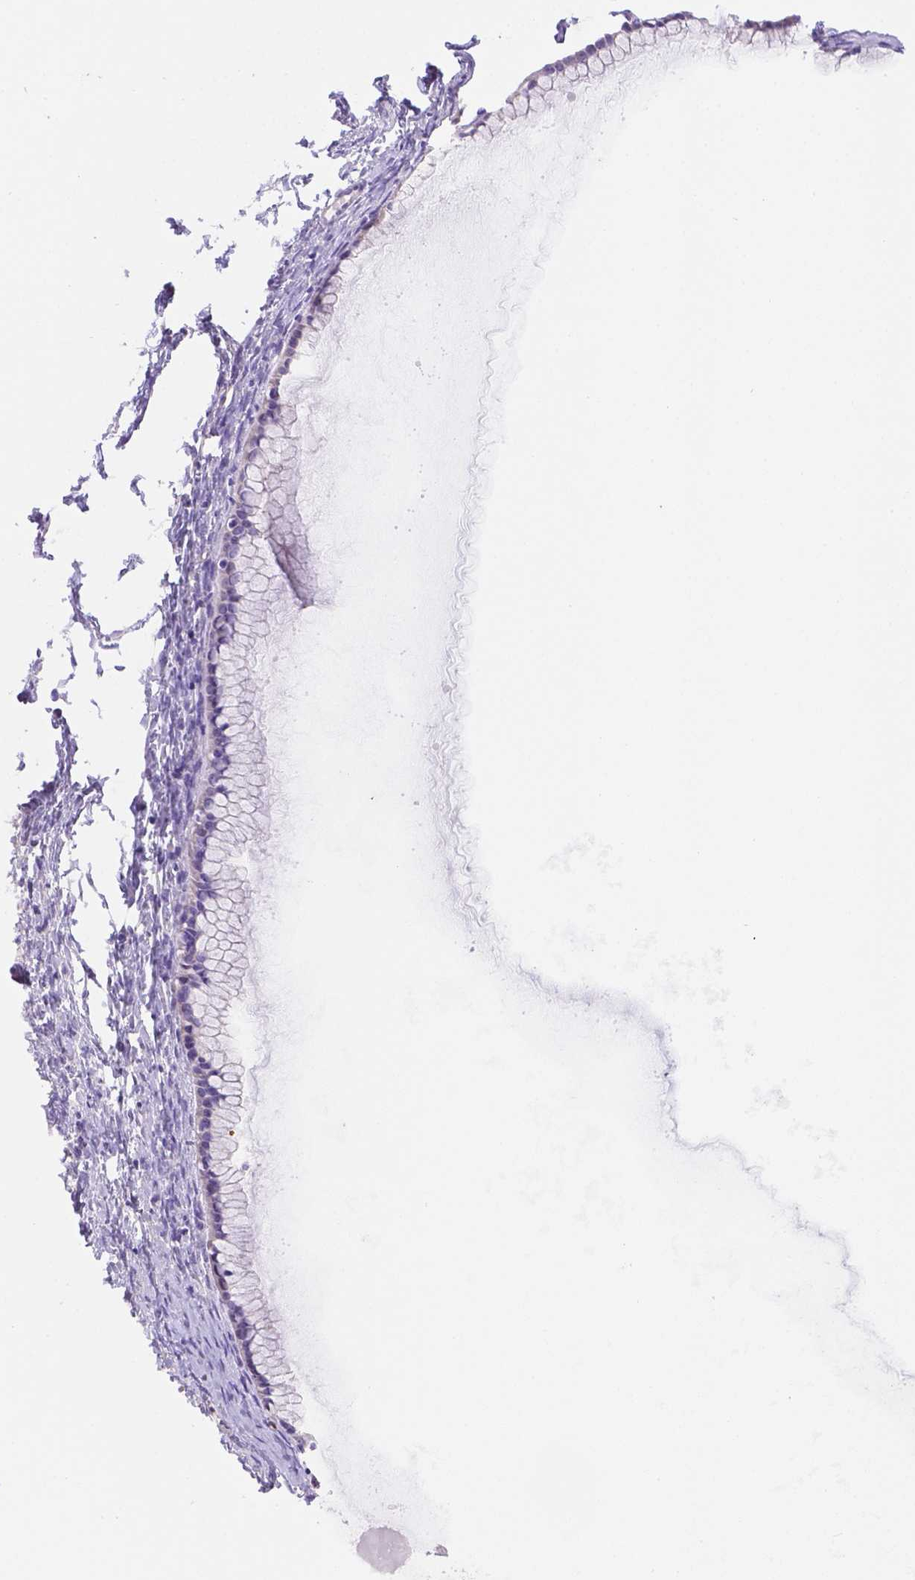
{"staining": {"intensity": "negative", "quantity": "none", "location": "none"}, "tissue": "ovarian cancer", "cell_type": "Tumor cells", "image_type": "cancer", "snomed": [{"axis": "morphology", "description": "Cystadenocarcinoma, mucinous, NOS"}, {"axis": "topography", "description": "Ovary"}], "caption": "DAB (3,3'-diaminobenzidine) immunohistochemical staining of human ovarian cancer (mucinous cystadenocarcinoma) reveals no significant expression in tumor cells.", "gene": "NXPE2", "patient": {"sex": "female", "age": 41}}